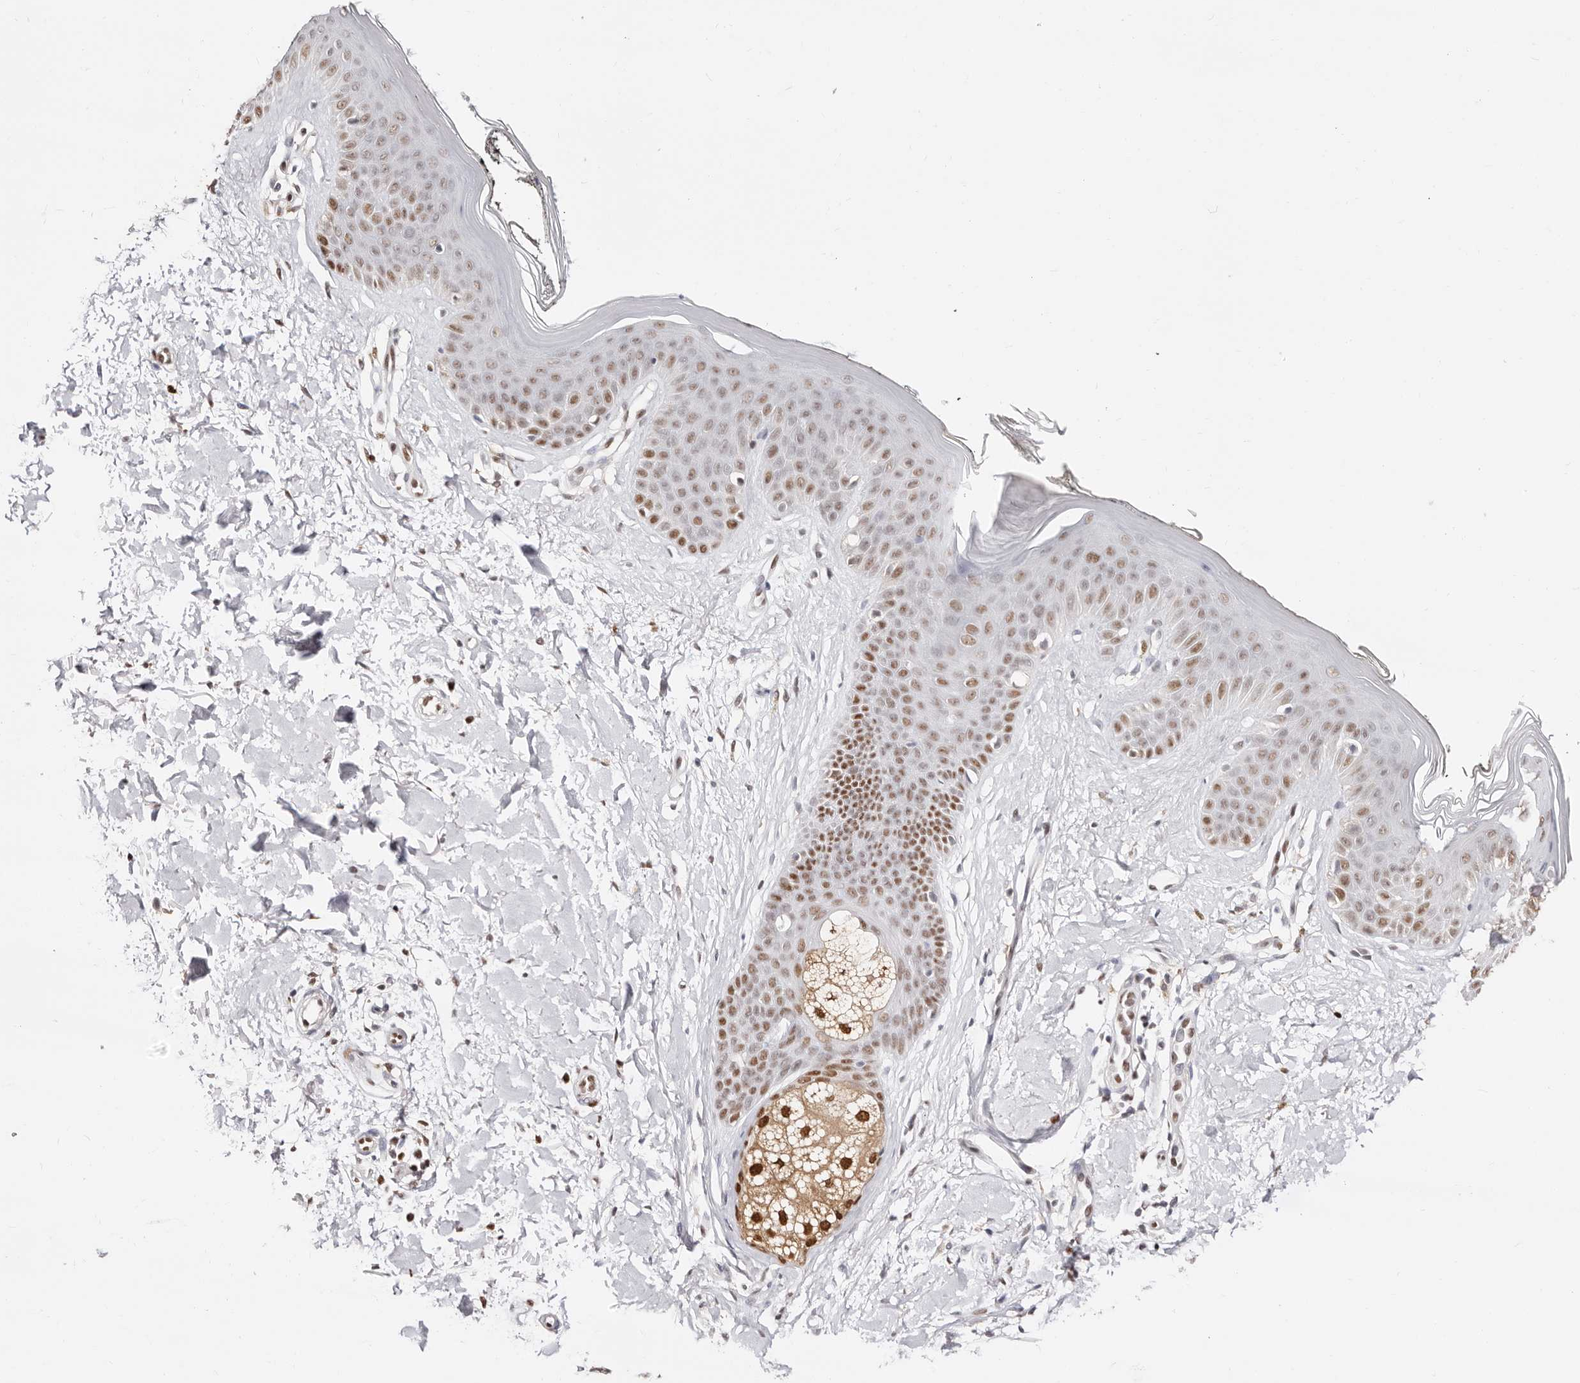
{"staining": {"intensity": "weak", "quantity": ">75%", "location": "nuclear"}, "tissue": "skin", "cell_type": "Fibroblasts", "image_type": "normal", "snomed": [{"axis": "morphology", "description": "Normal tissue, NOS"}, {"axis": "topography", "description": "Skin"}], "caption": "An IHC histopathology image of unremarkable tissue is shown. Protein staining in brown highlights weak nuclear positivity in skin within fibroblasts. (Stains: DAB (3,3'-diaminobenzidine) in brown, nuclei in blue, Microscopy: brightfield microscopy at high magnification).", "gene": "TKT", "patient": {"sex": "female", "age": 64}}